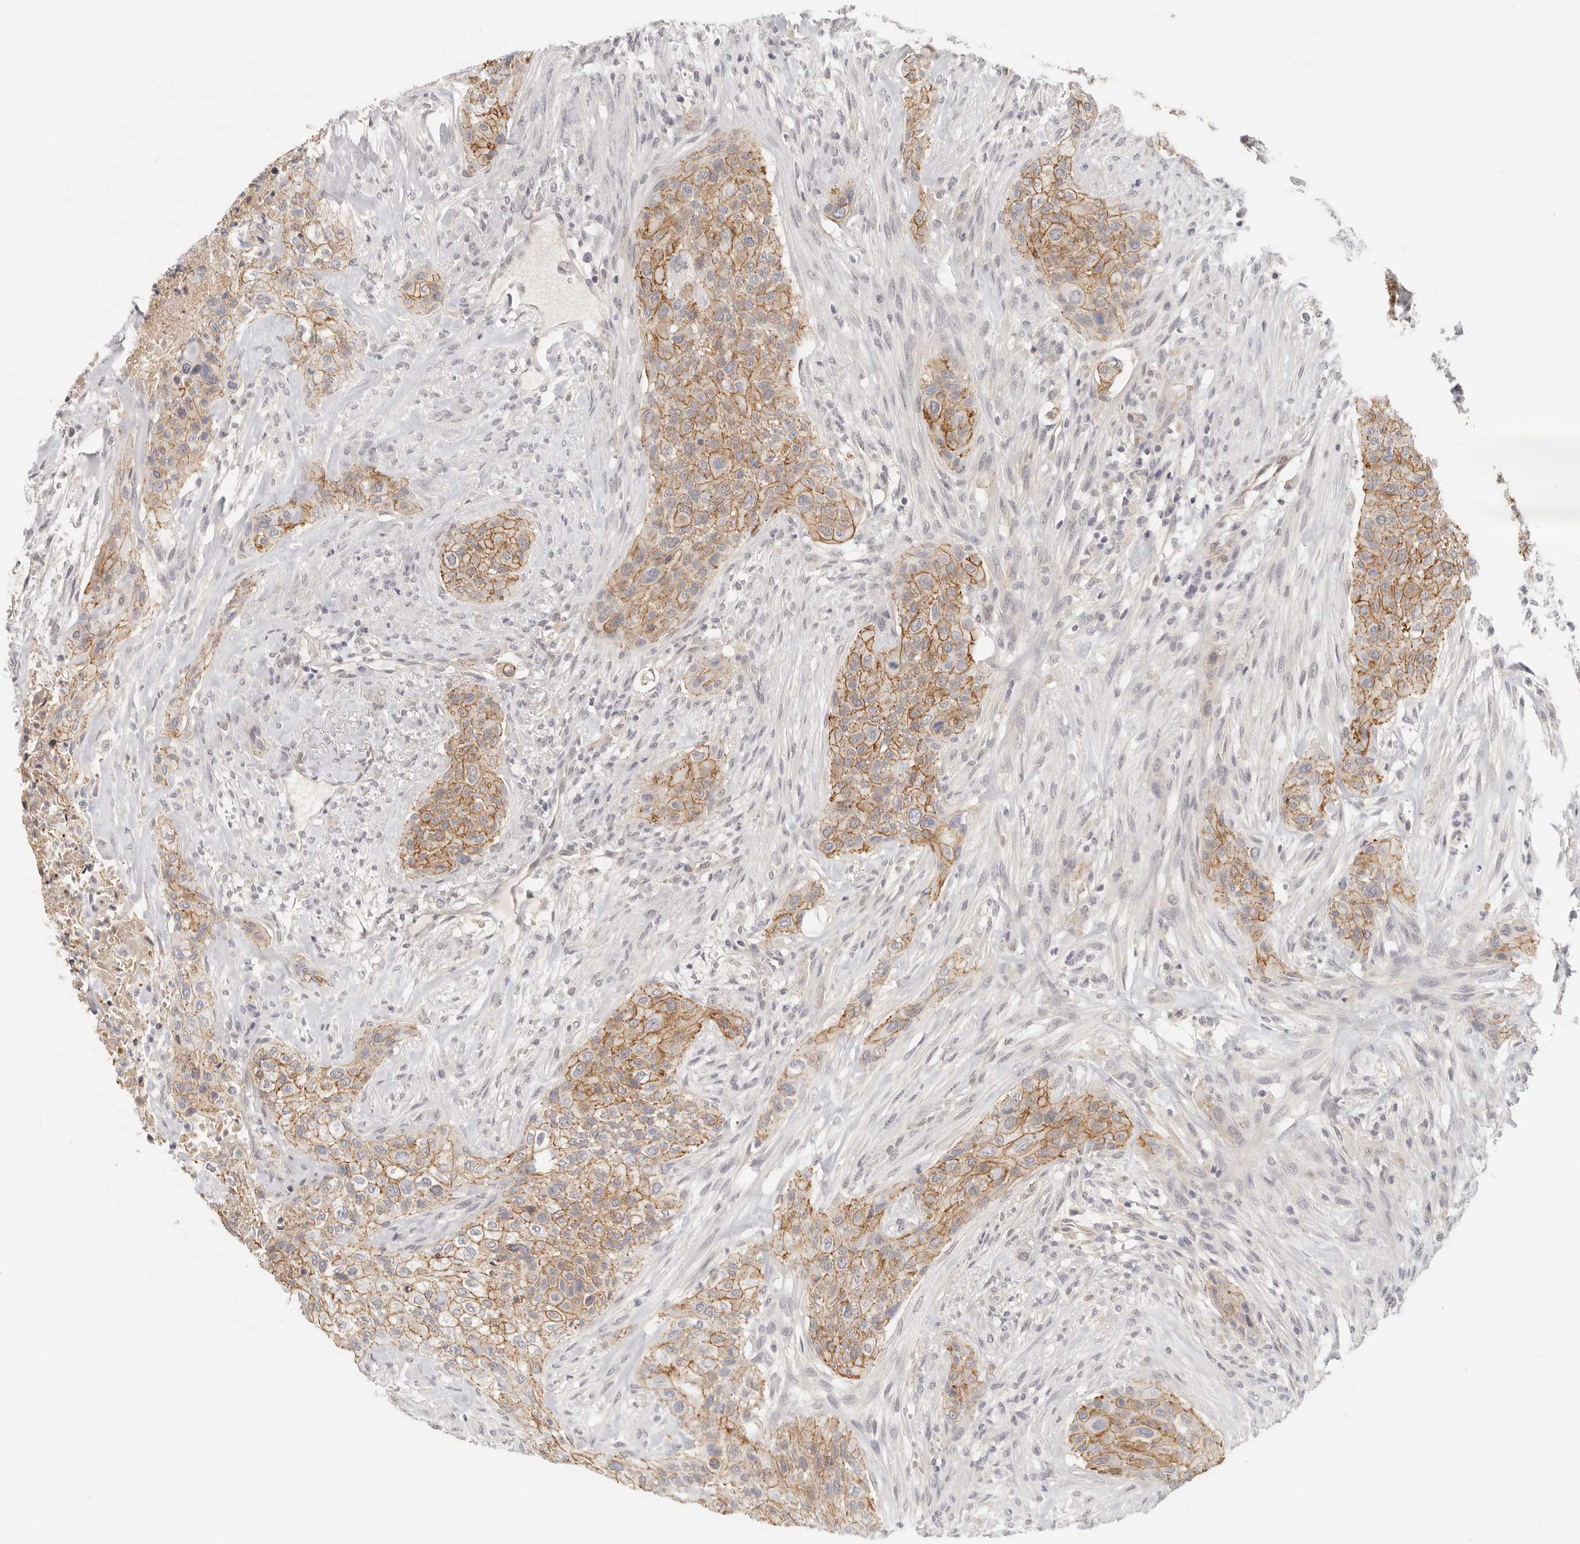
{"staining": {"intensity": "moderate", "quantity": ">75%", "location": "cytoplasmic/membranous"}, "tissue": "urothelial cancer", "cell_type": "Tumor cells", "image_type": "cancer", "snomed": [{"axis": "morphology", "description": "Urothelial carcinoma, High grade"}, {"axis": "topography", "description": "Urinary bladder"}], "caption": "Immunohistochemical staining of human urothelial cancer reveals medium levels of moderate cytoplasmic/membranous expression in approximately >75% of tumor cells. (Brightfield microscopy of DAB IHC at high magnification).", "gene": "ANXA9", "patient": {"sex": "male", "age": 35}}